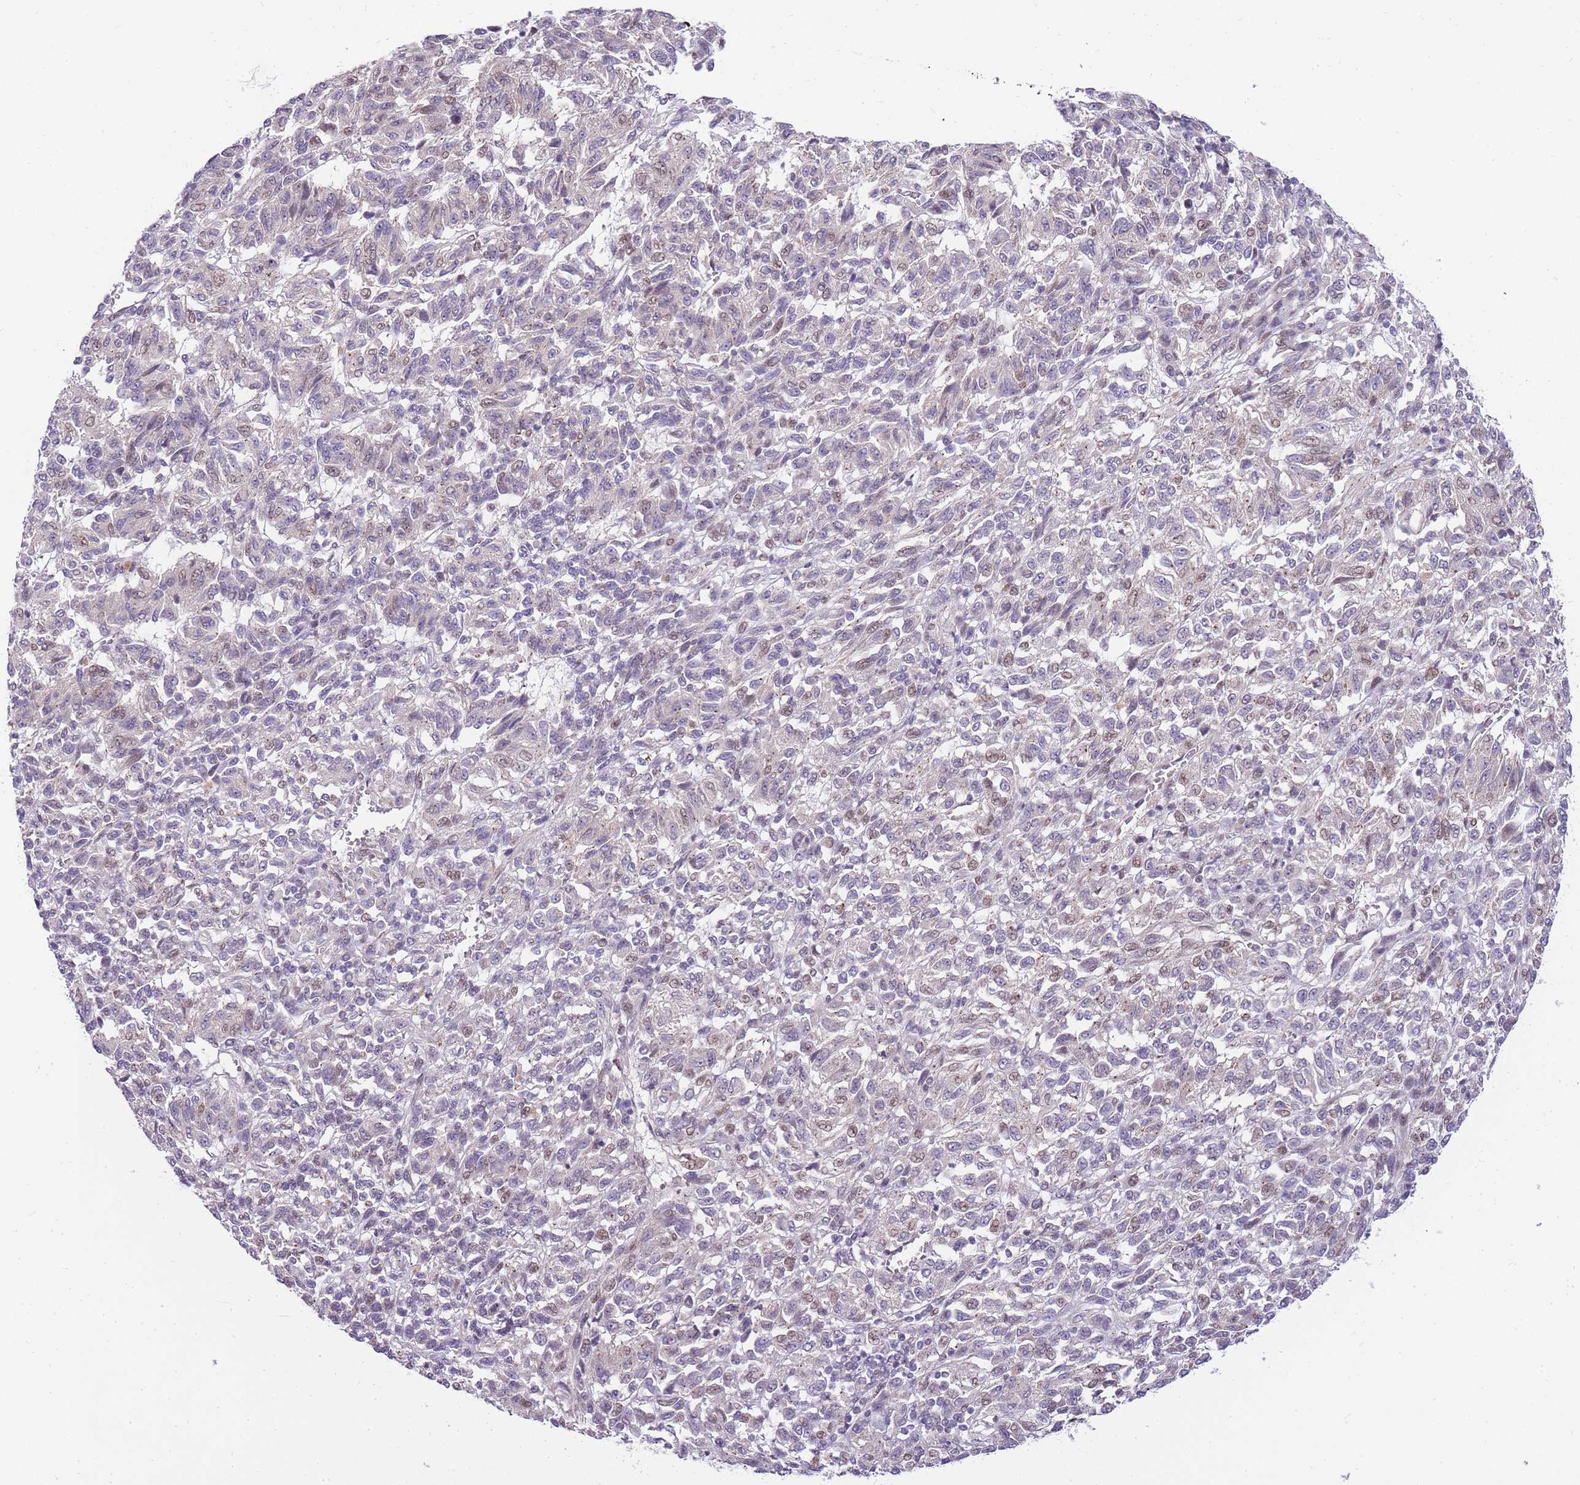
{"staining": {"intensity": "negative", "quantity": "none", "location": "none"}, "tissue": "melanoma", "cell_type": "Tumor cells", "image_type": "cancer", "snomed": [{"axis": "morphology", "description": "Malignant melanoma, Metastatic site"}, {"axis": "topography", "description": "Lung"}], "caption": "Immunohistochemical staining of melanoma displays no significant positivity in tumor cells.", "gene": "CLBA1", "patient": {"sex": "male", "age": 64}}